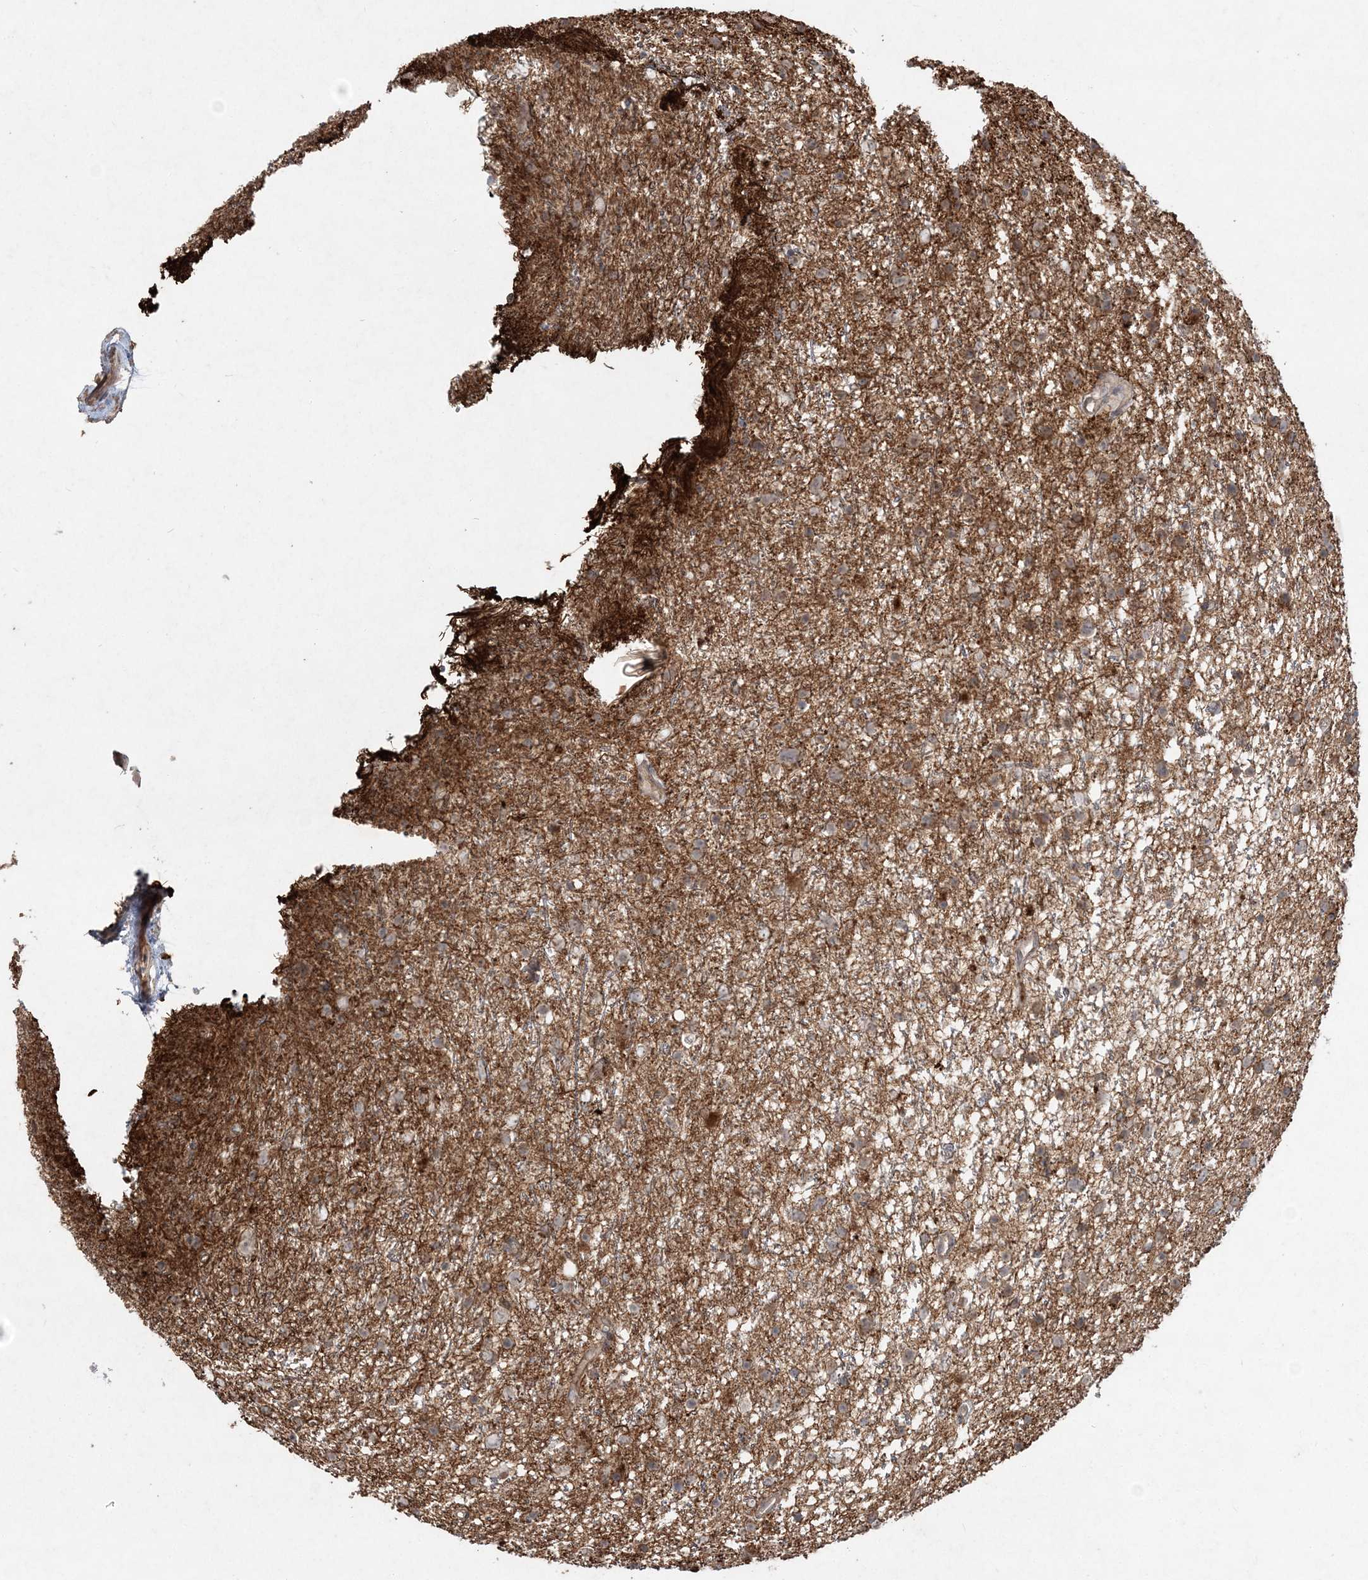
{"staining": {"intensity": "moderate", "quantity": "25%-75%", "location": "cytoplasmic/membranous"}, "tissue": "glioma", "cell_type": "Tumor cells", "image_type": "cancer", "snomed": [{"axis": "morphology", "description": "Glioma, malignant, Low grade"}, {"axis": "topography", "description": "Cerebral cortex"}], "caption": "A brown stain shows moderate cytoplasmic/membranous positivity of a protein in human glioma tumor cells. The protein of interest is stained brown, and the nuclei are stained in blue (DAB (3,3'-diaminobenzidine) IHC with brightfield microscopy, high magnification).", "gene": "SPRY1", "patient": {"sex": "female", "age": 39}}